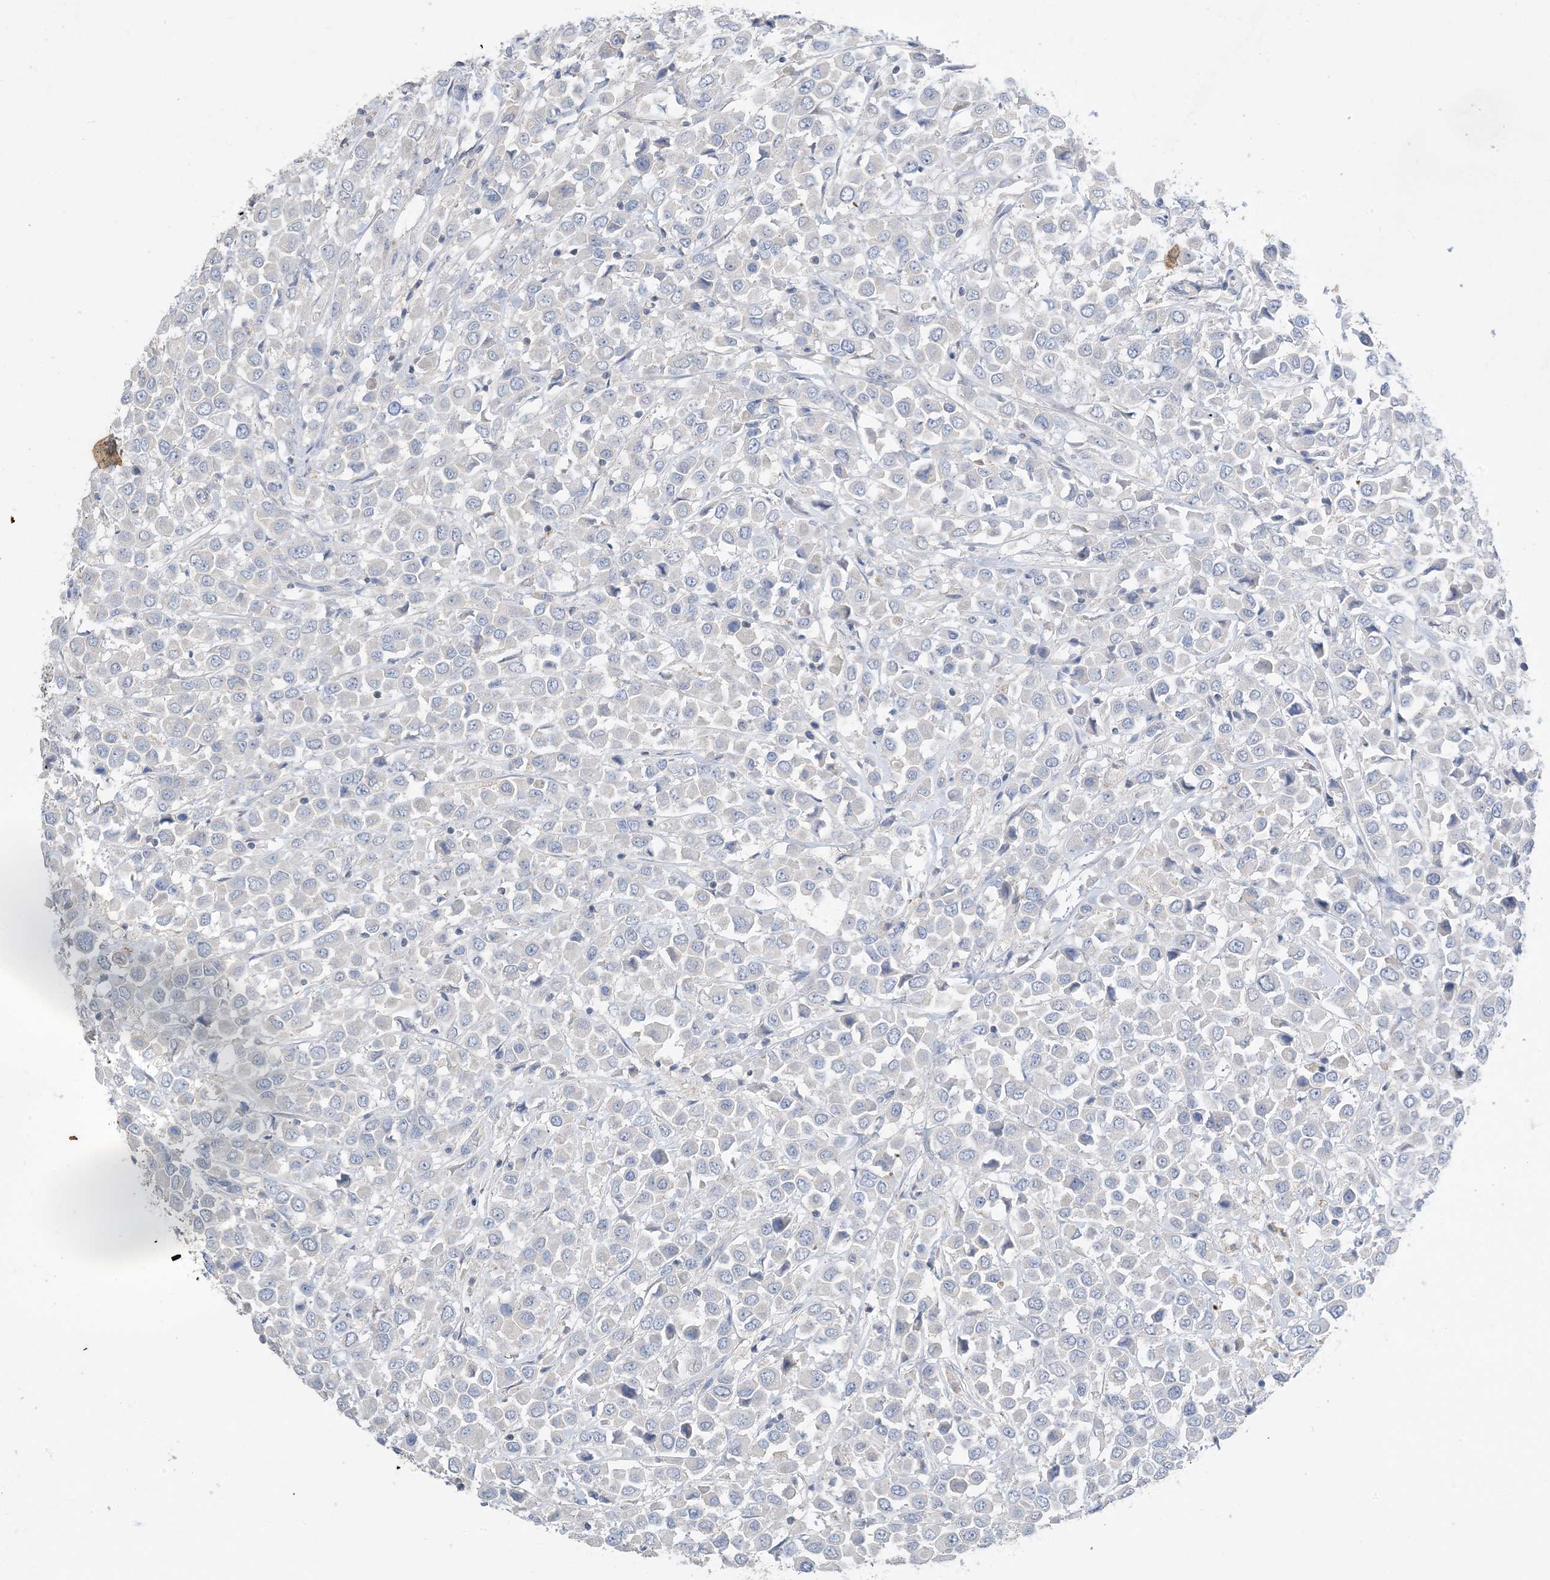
{"staining": {"intensity": "negative", "quantity": "none", "location": "none"}, "tissue": "breast cancer", "cell_type": "Tumor cells", "image_type": "cancer", "snomed": [{"axis": "morphology", "description": "Duct carcinoma"}, {"axis": "topography", "description": "Breast"}], "caption": "Human breast cancer (infiltrating ductal carcinoma) stained for a protein using immunohistochemistry (IHC) shows no staining in tumor cells.", "gene": "KPRP", "patient": {"sex": "female", "age": 61}}